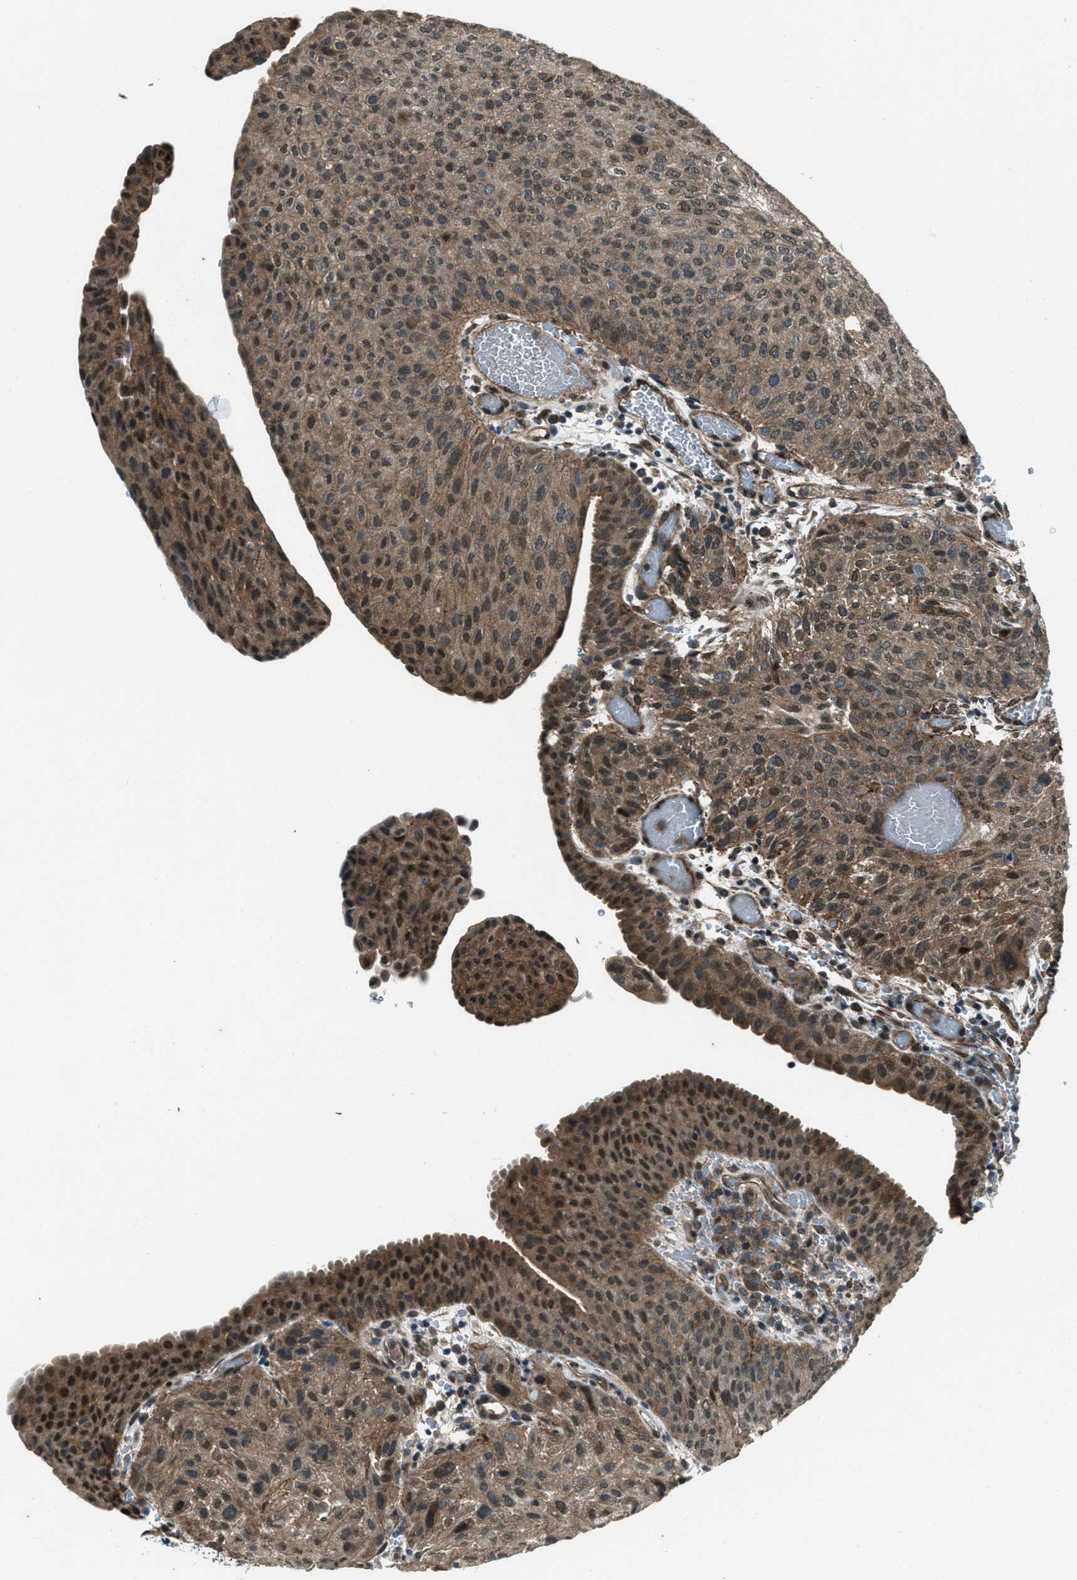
{"staining": {"intensity": "moderate", "quantity": ">75%", "location": "cytoplasmic/membranous"}, "tissue": "urothelial cancer", "cell_type": "Tumor cells", "image_type": "cancer", "snomed": [{"axis": "morphology", "description": "Urothelial carcinoma, Low grade"}, {"axis": "morphology", "description": "Urothelial carcinoma, High grade"}, {"axis": "topography", "description": "Urinary bladder"}], "caption": "IHC image of low-grade urothelial carcinoma stained for a protein (brown), which demonstrates medium levels of moderate cytoplasmic/membranous staining in about >75% of tumor cells.", "gene": "SVIL", "patient": {"sex": "male", "age": 35}}